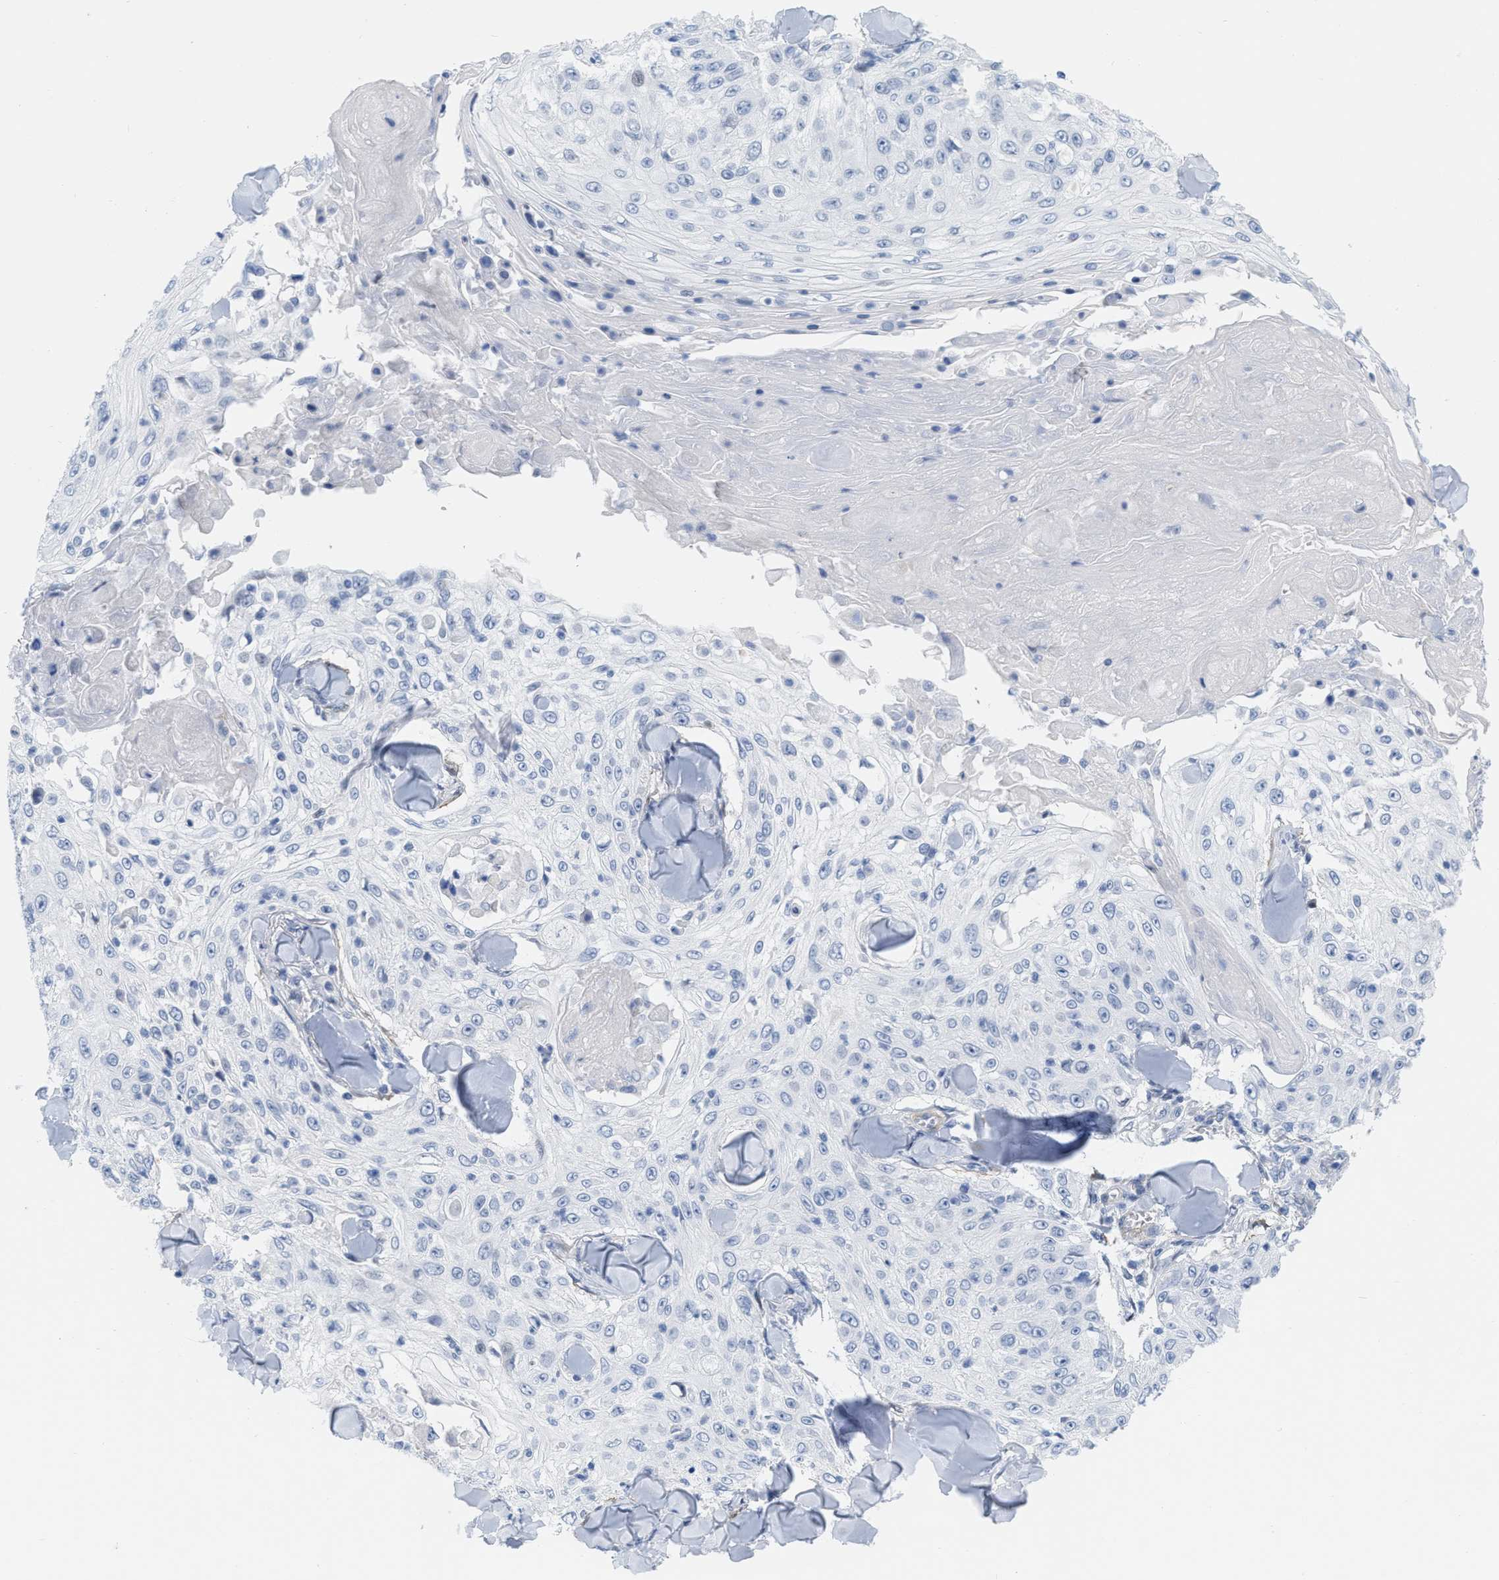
{"staining": {"intensity": "negative", "quantity": "none", "location": "none"}, "tissue": "skin cancer", "cell_type": "Tumor cells", "image_type": "cancer", "snomed": [{"axis": "morphology", "description": "Squamous cell carcinoma, NOS"}, {"axis": "topography", "description": "Skin"}], "caption": "Tumor cells show no significant protein staining in skin cancer.", "gene": "TAGLN", "patient": {"sex": "male", "age": 86}}